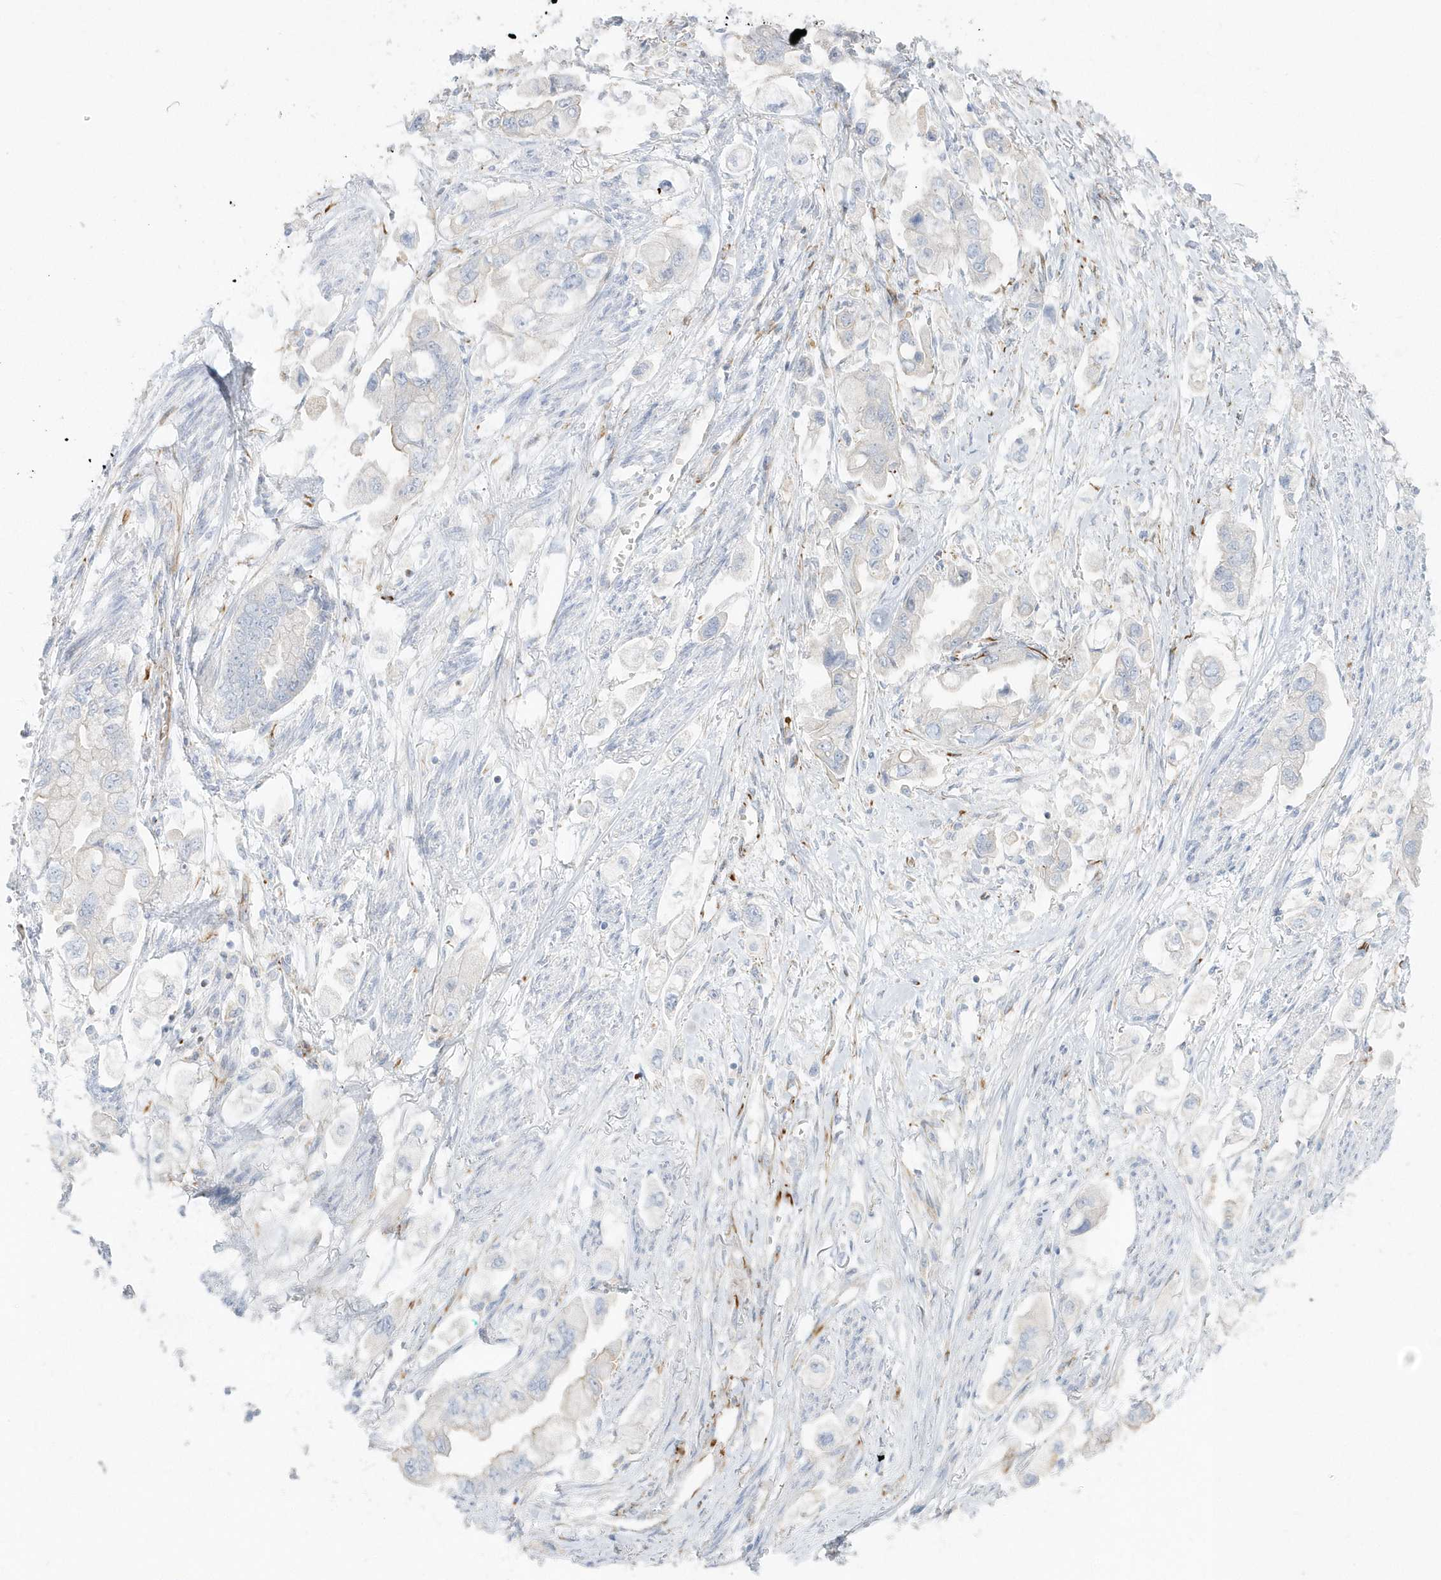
{"staining": {"intensity": "negative", "quantity": "none", "location": "none"}, "tissue": "stomach cancer", "cell_type": "Tumor cells", "image_type": "cancer", "snomed": [{"axis": "morphology", "description": "Adenocarcinoma, NOS"}, {"axis": "topography", "description": "Stomach"}], "caption": "Tumor cells show no significant protein staining in adenocarcinoma (stomach).", "gene": "PPIL6", "patient": {"sex": "male", "age": 62}}